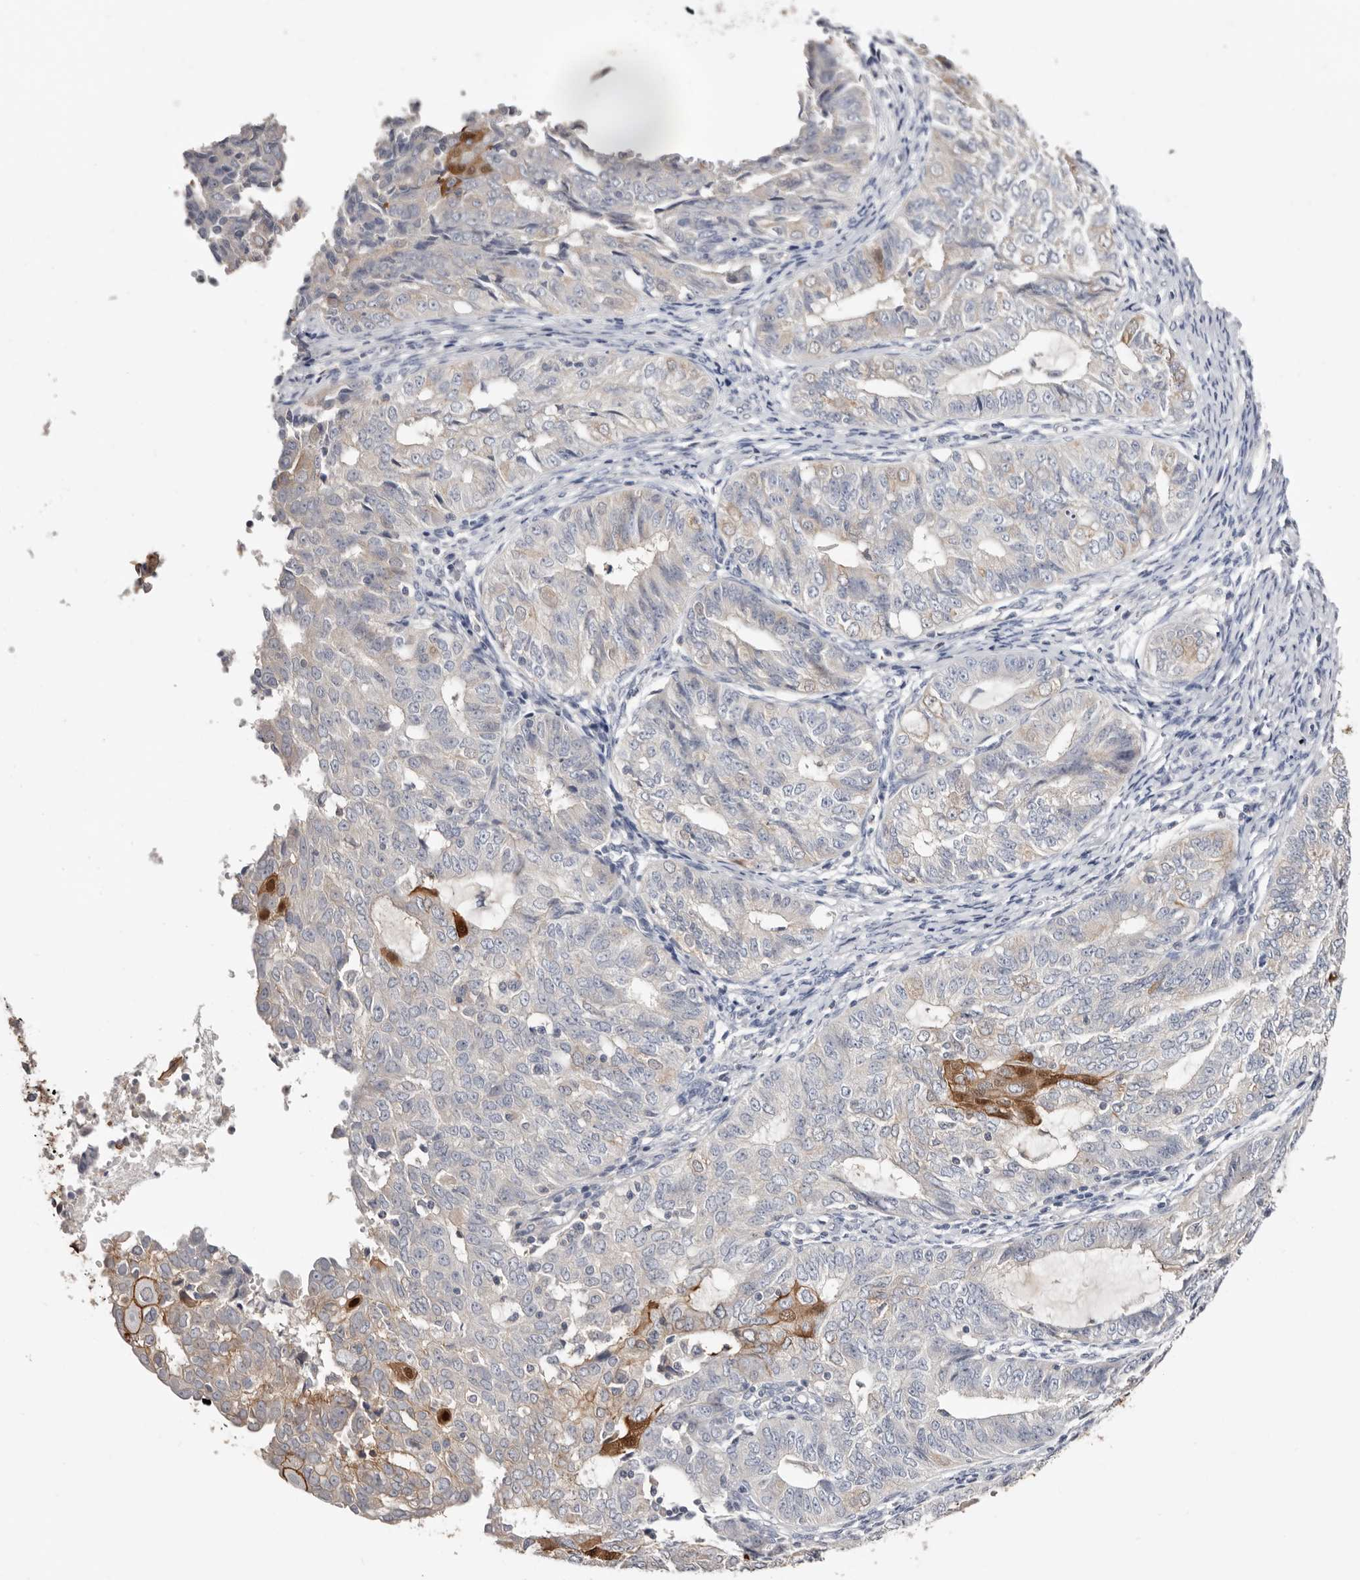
{"staining": {"intensity": "strong", "quantity": "<25%", "location": "cytoplasmic/membranous,nuclear"}, "tissue": "endometrial cancer", "cell_type": "Tumor cells", "image_type": "cancer", "snomed": [{"axis": "morphology", "description": "Adenocarcinoma, NOS"}, {"axis": "topography", "description": "Endometrium"}], "caption": "A histopathology image showing strong cytoplasmic/membranous and nuclear expression in approximately <25% of tumor cells in adenocarcinoma (endometrial), as visualized by brown immunohistochemical staining.", "gene": "S100A14", "patient": {"sex": "female", "age": 32}}